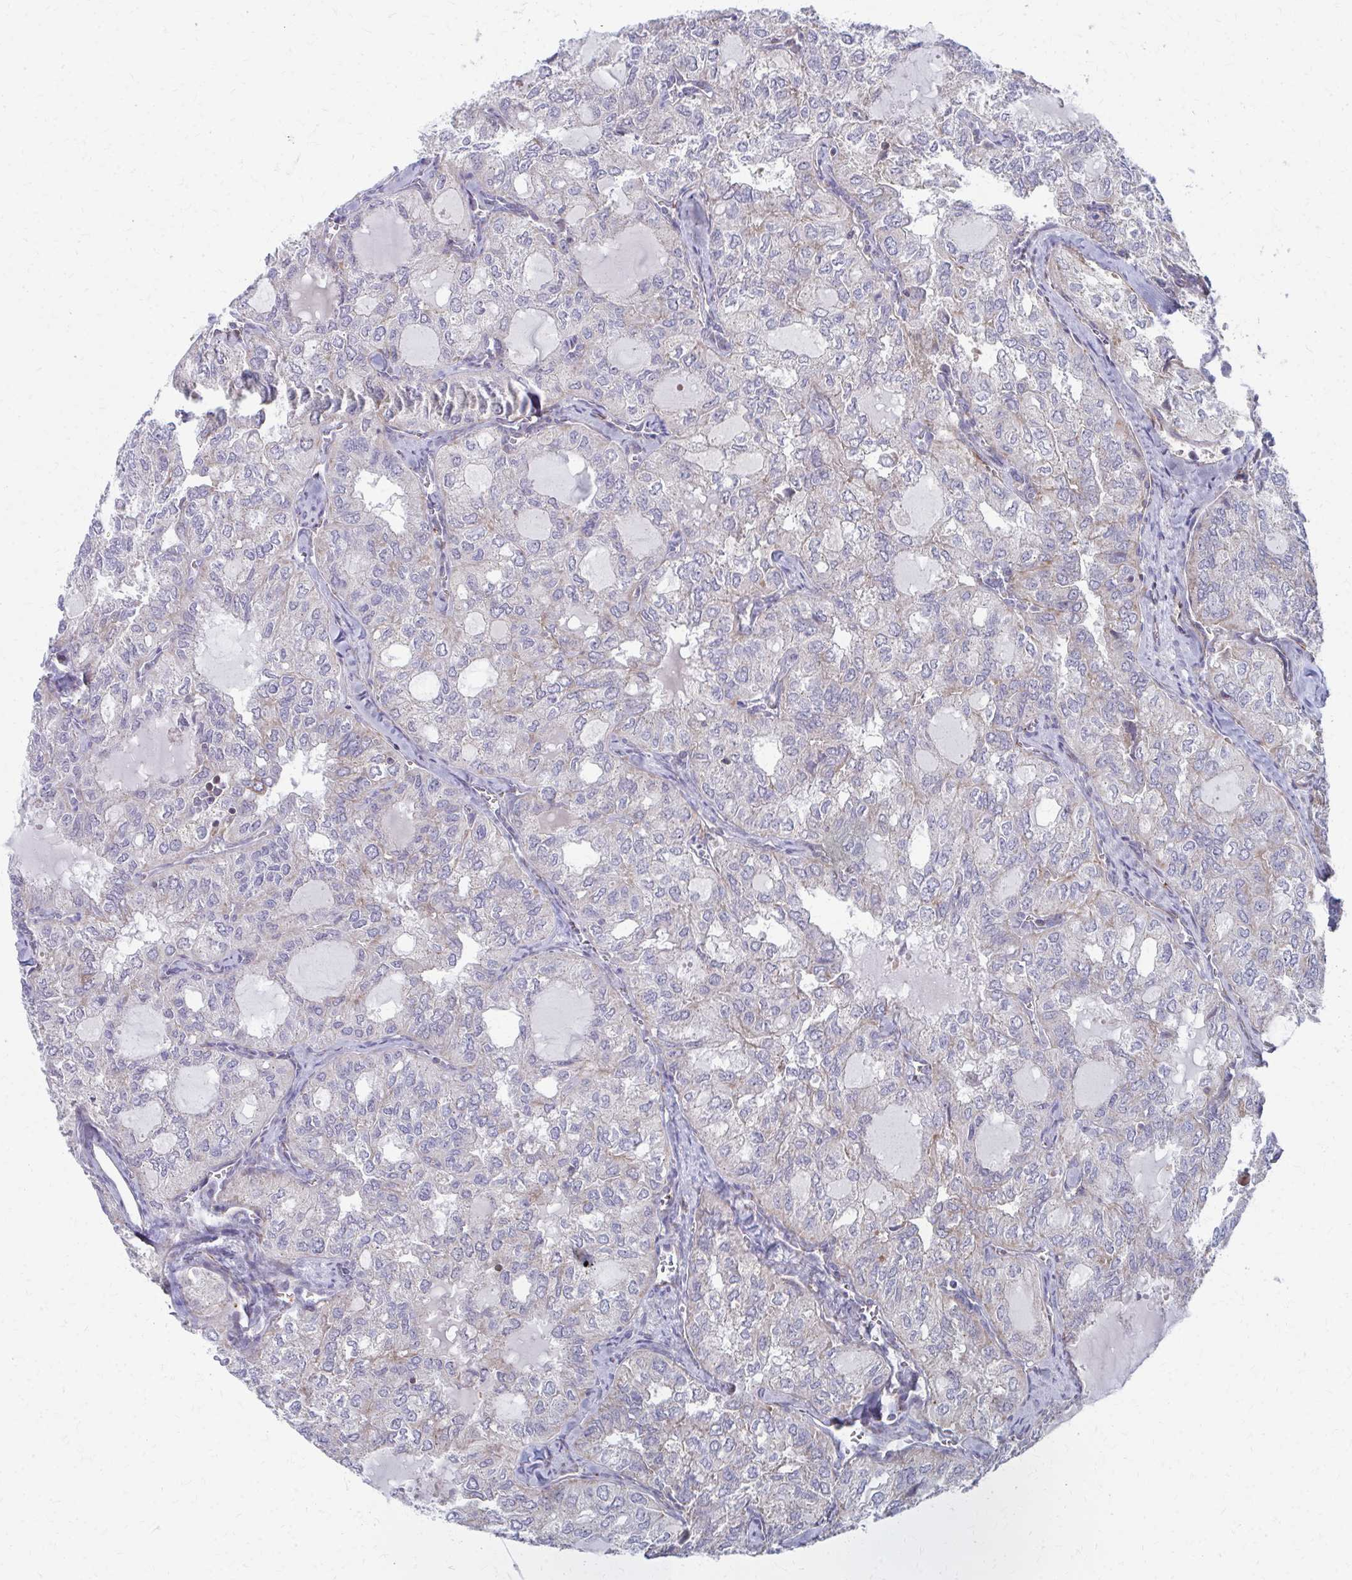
{"staining": {"intensity": "negative", "quantity": "none", "location": "none"}, "tissue": "thyroid cancer", "cell_type": "Tumor cells", "image_type": "cancer", "snomed": [{"axis": "morphology", "description": "Follicular adenoma carcinoma, NOS"}, {"axis": "topography", "description": "Thyroid gland"}], "caption": "DAB immunohistochemical staining of human thyroid cancer (follicular adenoma carcinoma) demonstrates no significant expression in tumor cells.", "gene": "FAHD1", "patient": {"sex": "male", "age": 75}}